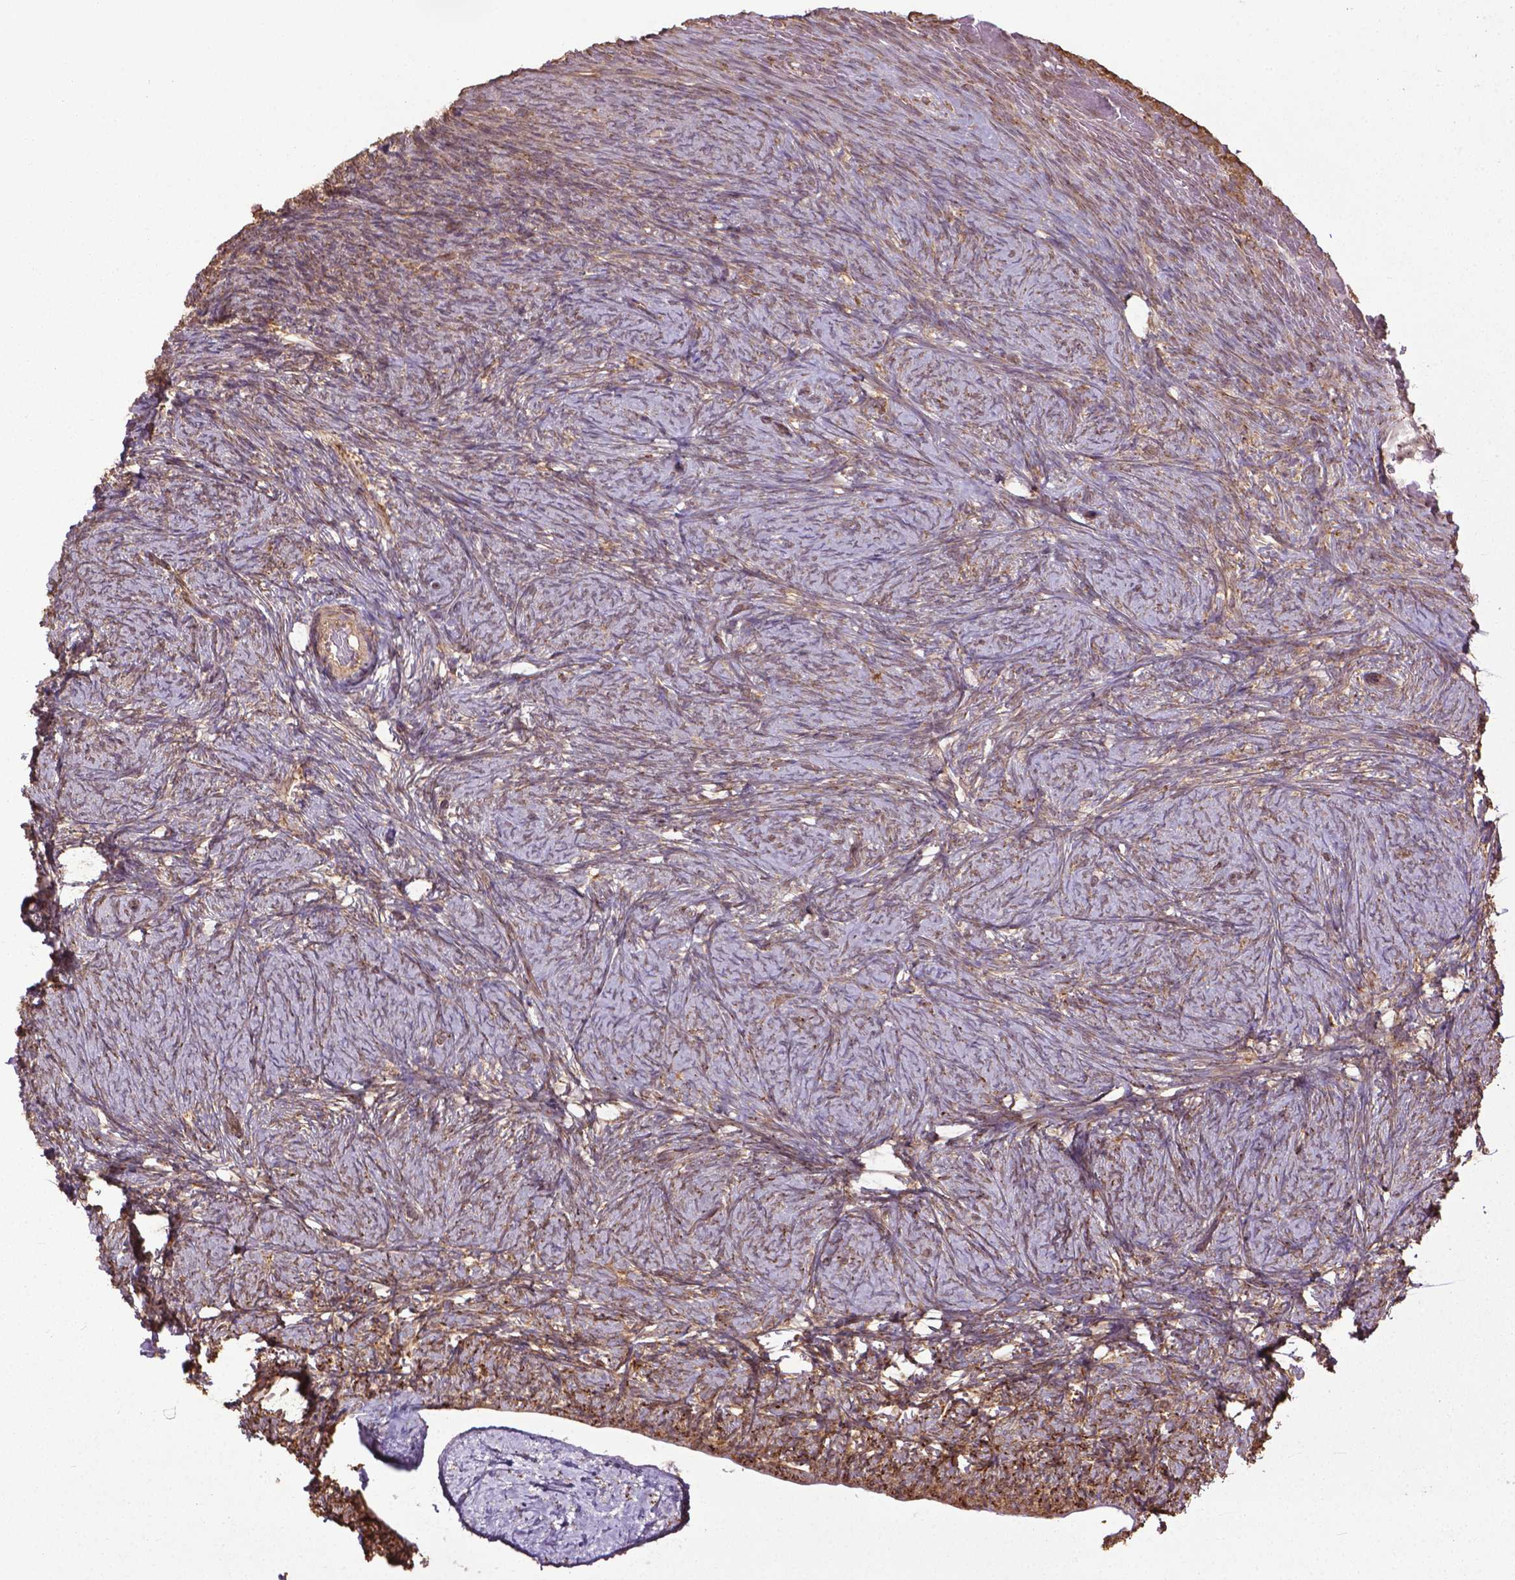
{"staining": {"intensity": "moderate", "quantity": ">75%", "location": "cytoplasmic/membranous"}, "tissue": "ovary", "cell_type": "Follicle cells", "image_type": "normal", "snomed": [{"axis": "morphology", "description": "Normal tissue, NOS"}, {"axis": "topography", "description": "Ovary"}], "caption": "Brown immunohistochemical staining in unremarkable ovary reveals moderate cytoplasmic/membranous positivity in about >75% of follicle cells.", "gene": "GAS1", "patient": {"sex": "female", "age": 34}}